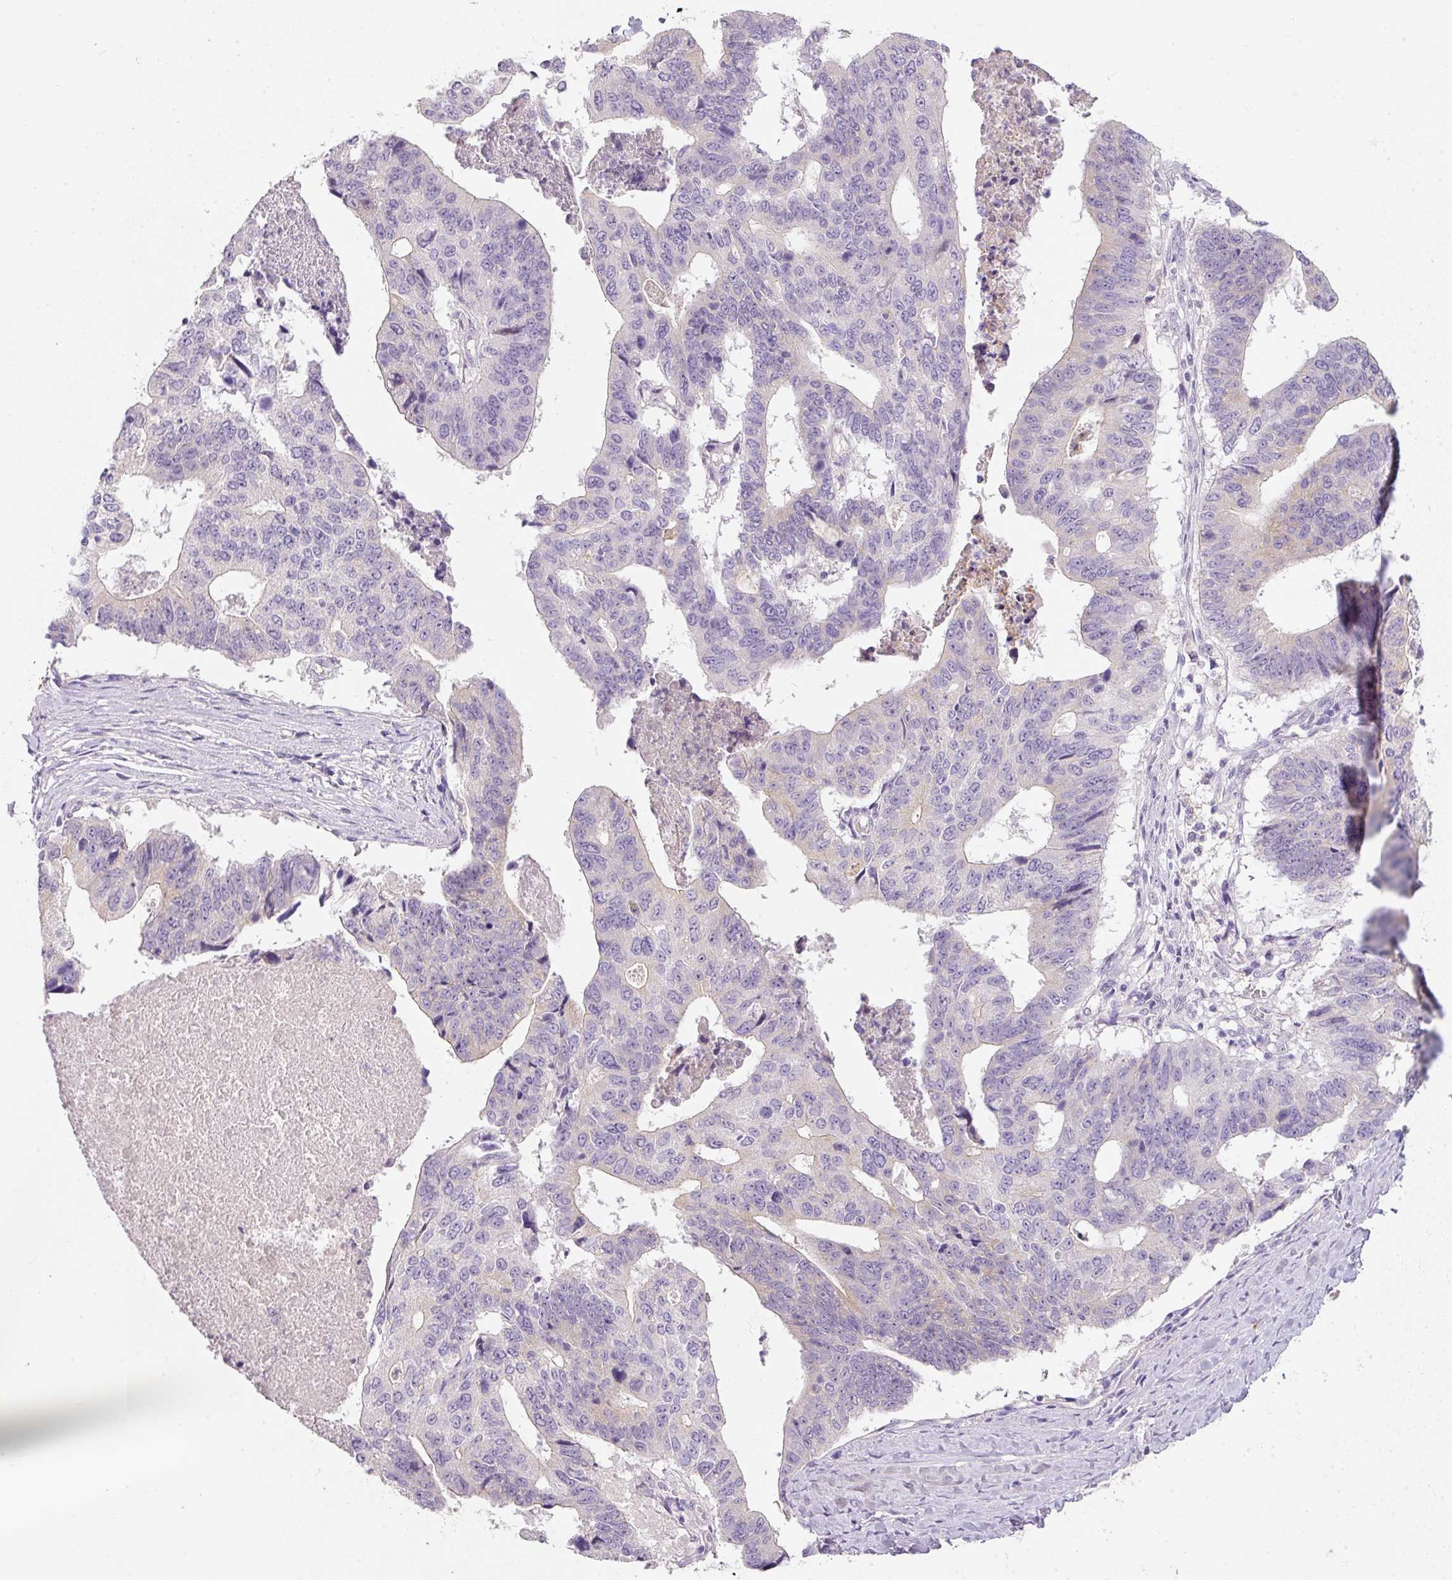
{"staining": {"intensity": "negative", "quantity": "none", "location": "none"}, "tissue": "stomach cancer", "cell_type": "Tumor cells", "image_type": "cancer", "snomed": [{"axis": "morphology", "description": "Adenocarcinoma, NOS"}, {"axis": "topography", "description": "Stomach"}], "caption": "An IHC photomicrograph of adenocarcinoma (stomach) is shown. There is no staining in tumor cells of adenocarcinoma (stomach). (DAB immunohistochemistry, high magnification).", "gene": "TMEM37", "patient": {"sex": "male", "age": 59}}